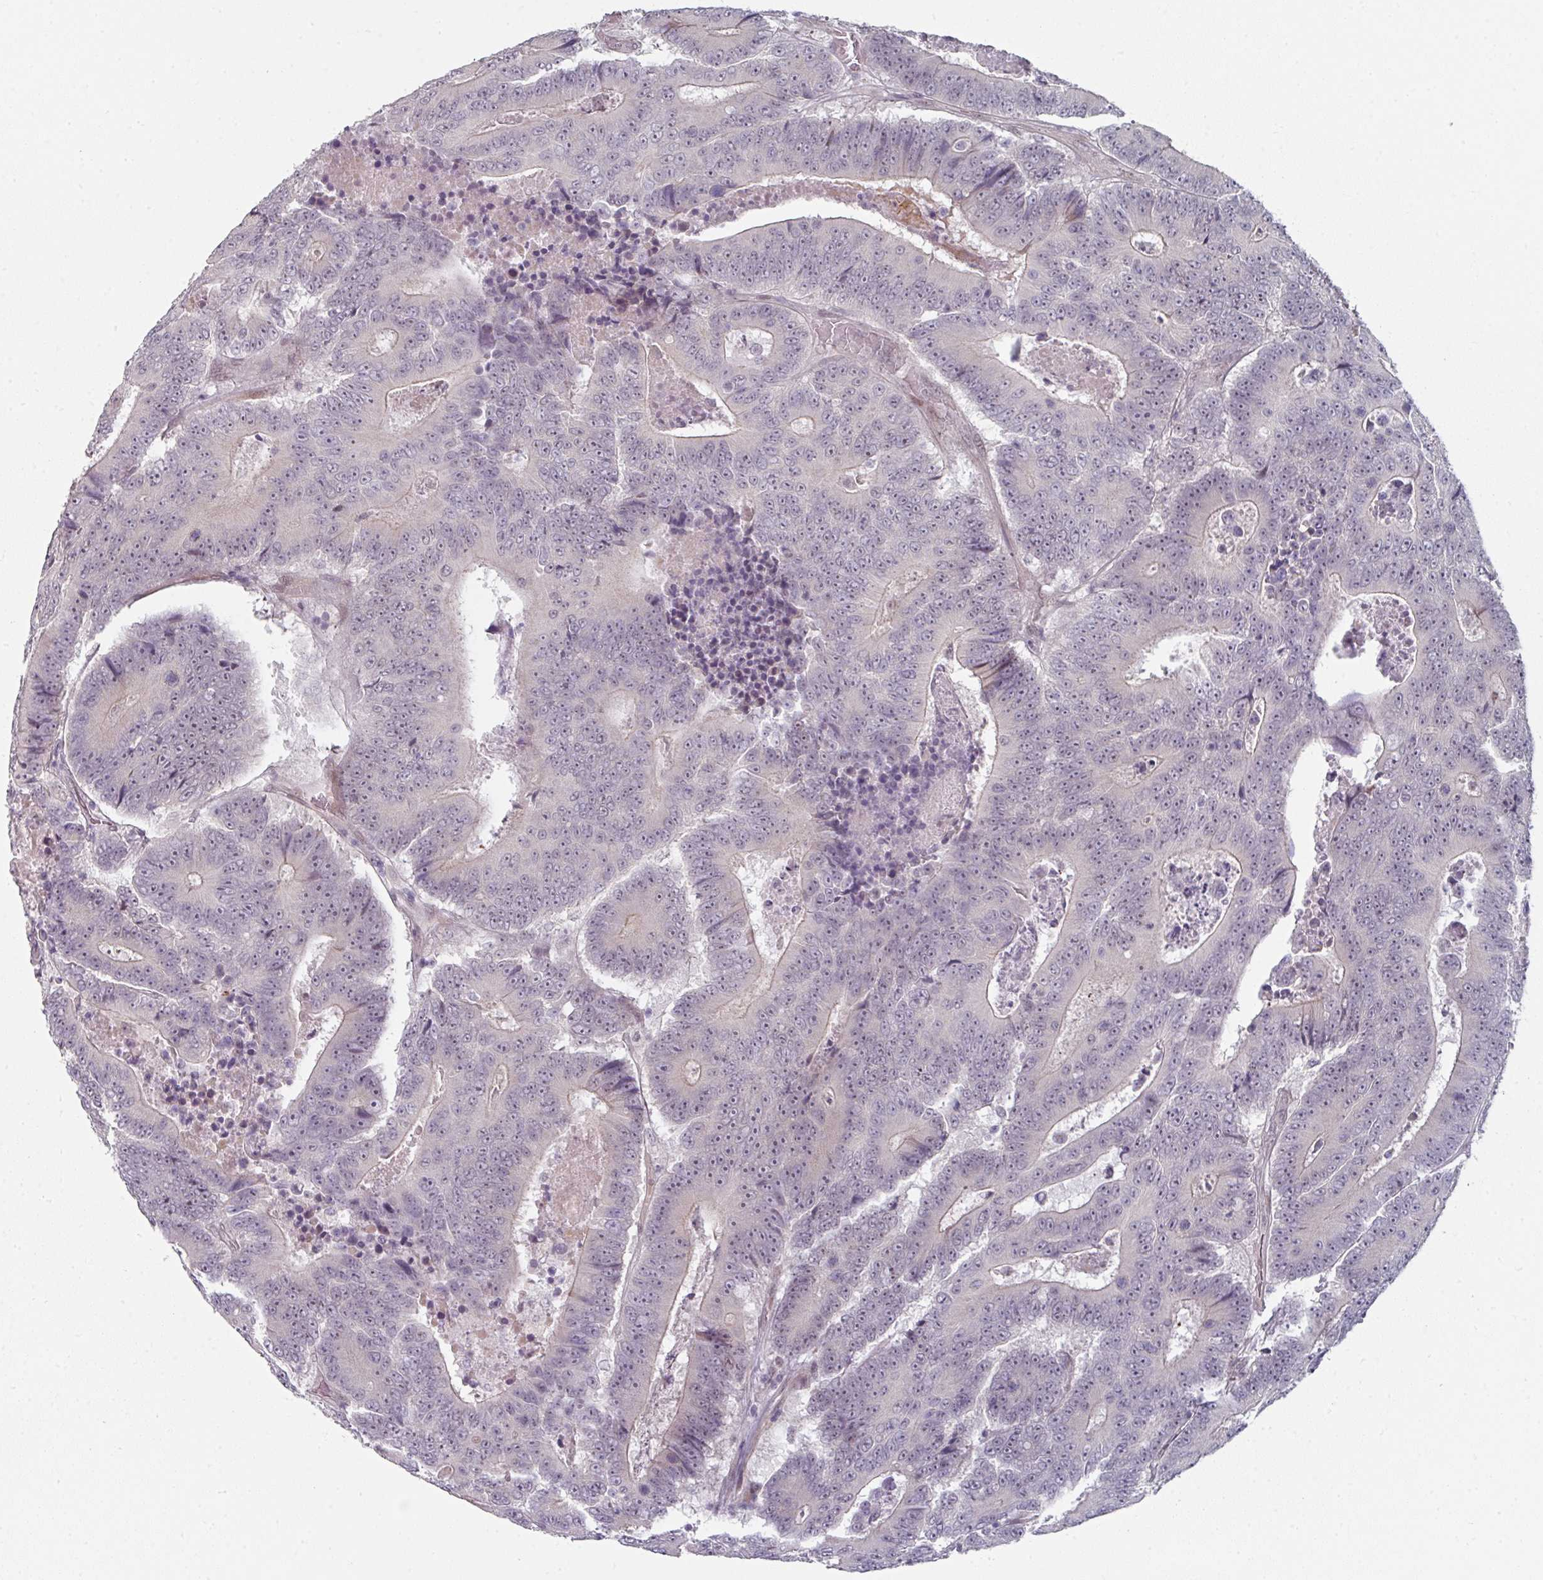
{"staining": {"intensity": "weak", "quantity": "<25%", "location": "cytoplasmic/membranous"}, "tissue": "colorectal cancer", "cell_type": "Tumor cells", "image_type": "cancer", "snomed": [{"axis": "morphology", "description": "Adenocarcinoma, NOS"}, {"axis": "topography", "description": "Colon"}], "caption": "This photomicrograph is of adenocarcinoma (colorectal) stained with IHC to label a protein in brown with the nuclei are counter-stained blue. There is no expression in tumor cells.", "gene": "TMCC1", "patient": {"sex": "male", "age": 83}}